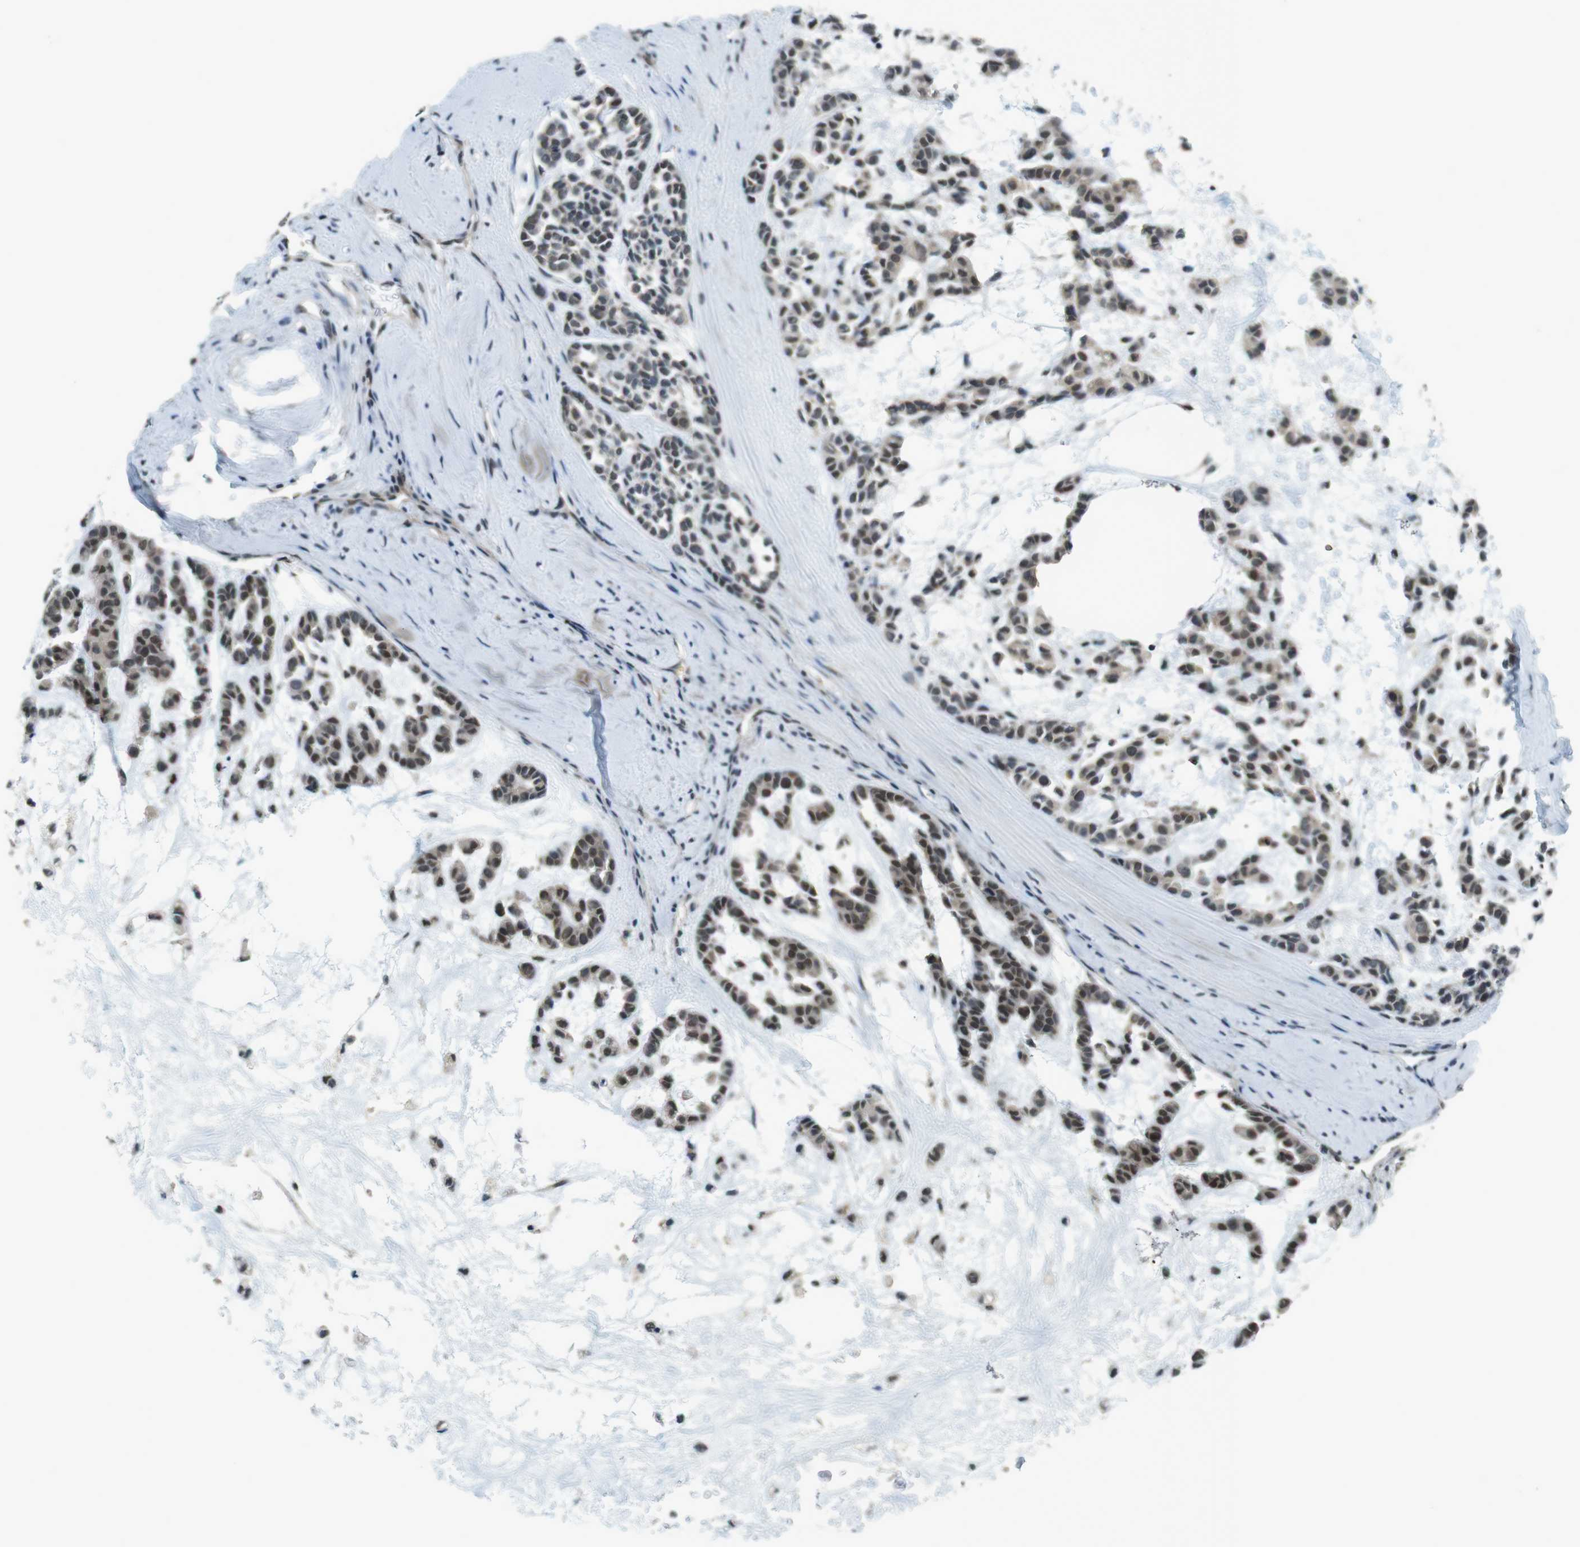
{"staining": {"intensity": "weak", "quantity": "25%-75%", "location": "nuclear"}, "tissue": "head and neck cancer", "cell_type": "Tumor cells", "image_type": "cancer", "snomed": [{"axis": "morphology", "description": "Adenocarcinoma, NOS"}, {"axis": "morphology", "description": "Adenoma, NOS"}, {"axis": "topography", "description": "Head-Neck"}], "caption": "A low amount of weak nuclear positivity is seen in about 25%-75% of tumor cells in head and neck cancer (adenoma) tissue.", "gene": "NEK4", "patient": {"sex": "female", "age": 55}}